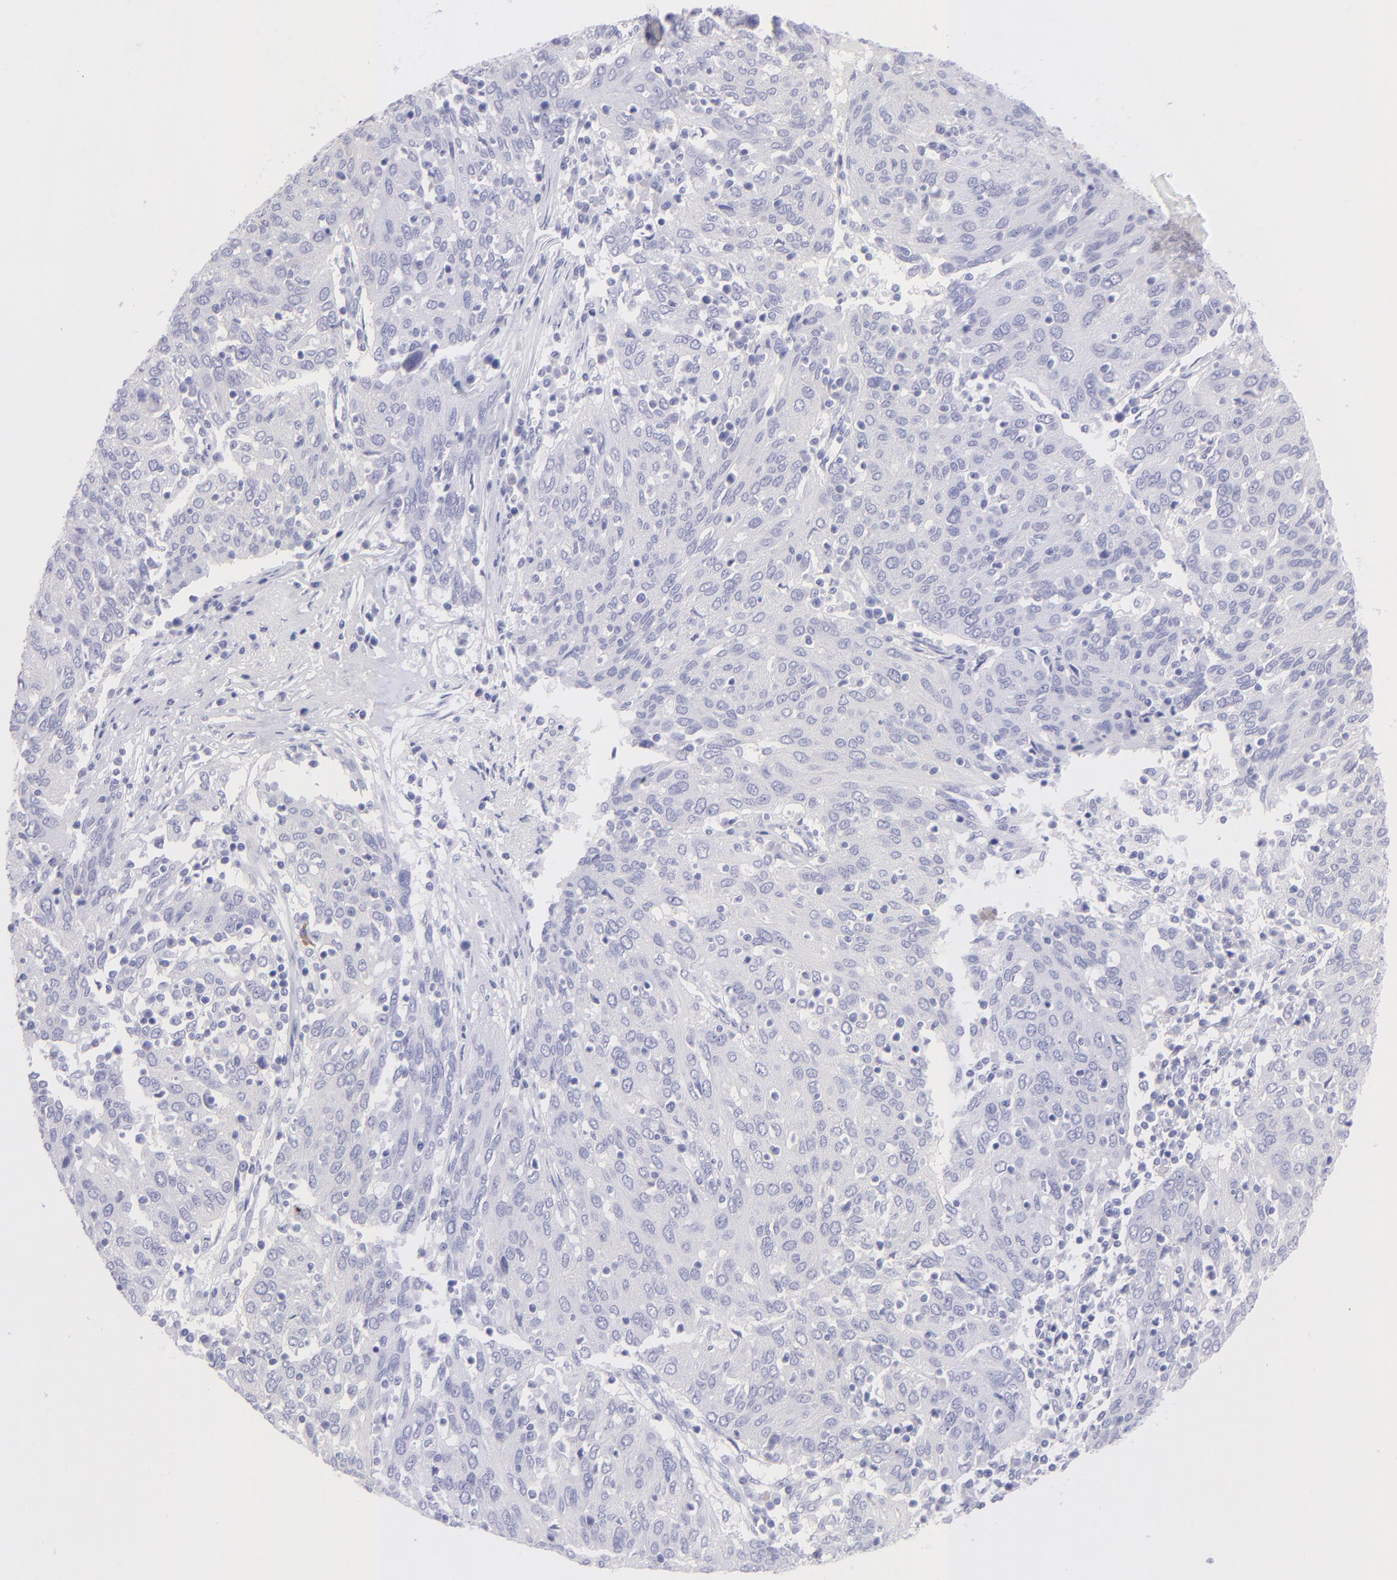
{"staining": {"intensity": "negative", "quantity": "none", "location": "none"}, "tissue": "ovarian cancer", "cell_type": "Tumor cells", "image_type": "cancer", "snomed": [{"axis": "morphology", "description": "Carcinoma, endometroid"}, {"axis": "topography", "description": "Ovary"}], "caption": "Ovarian cancer (endometroid carcinoma) stained for a protein using immunohistochemistry demonstrates no expression tumor cells.", "gene": "SLC1A2", "patient": {"sex": "female", "age": 50}}